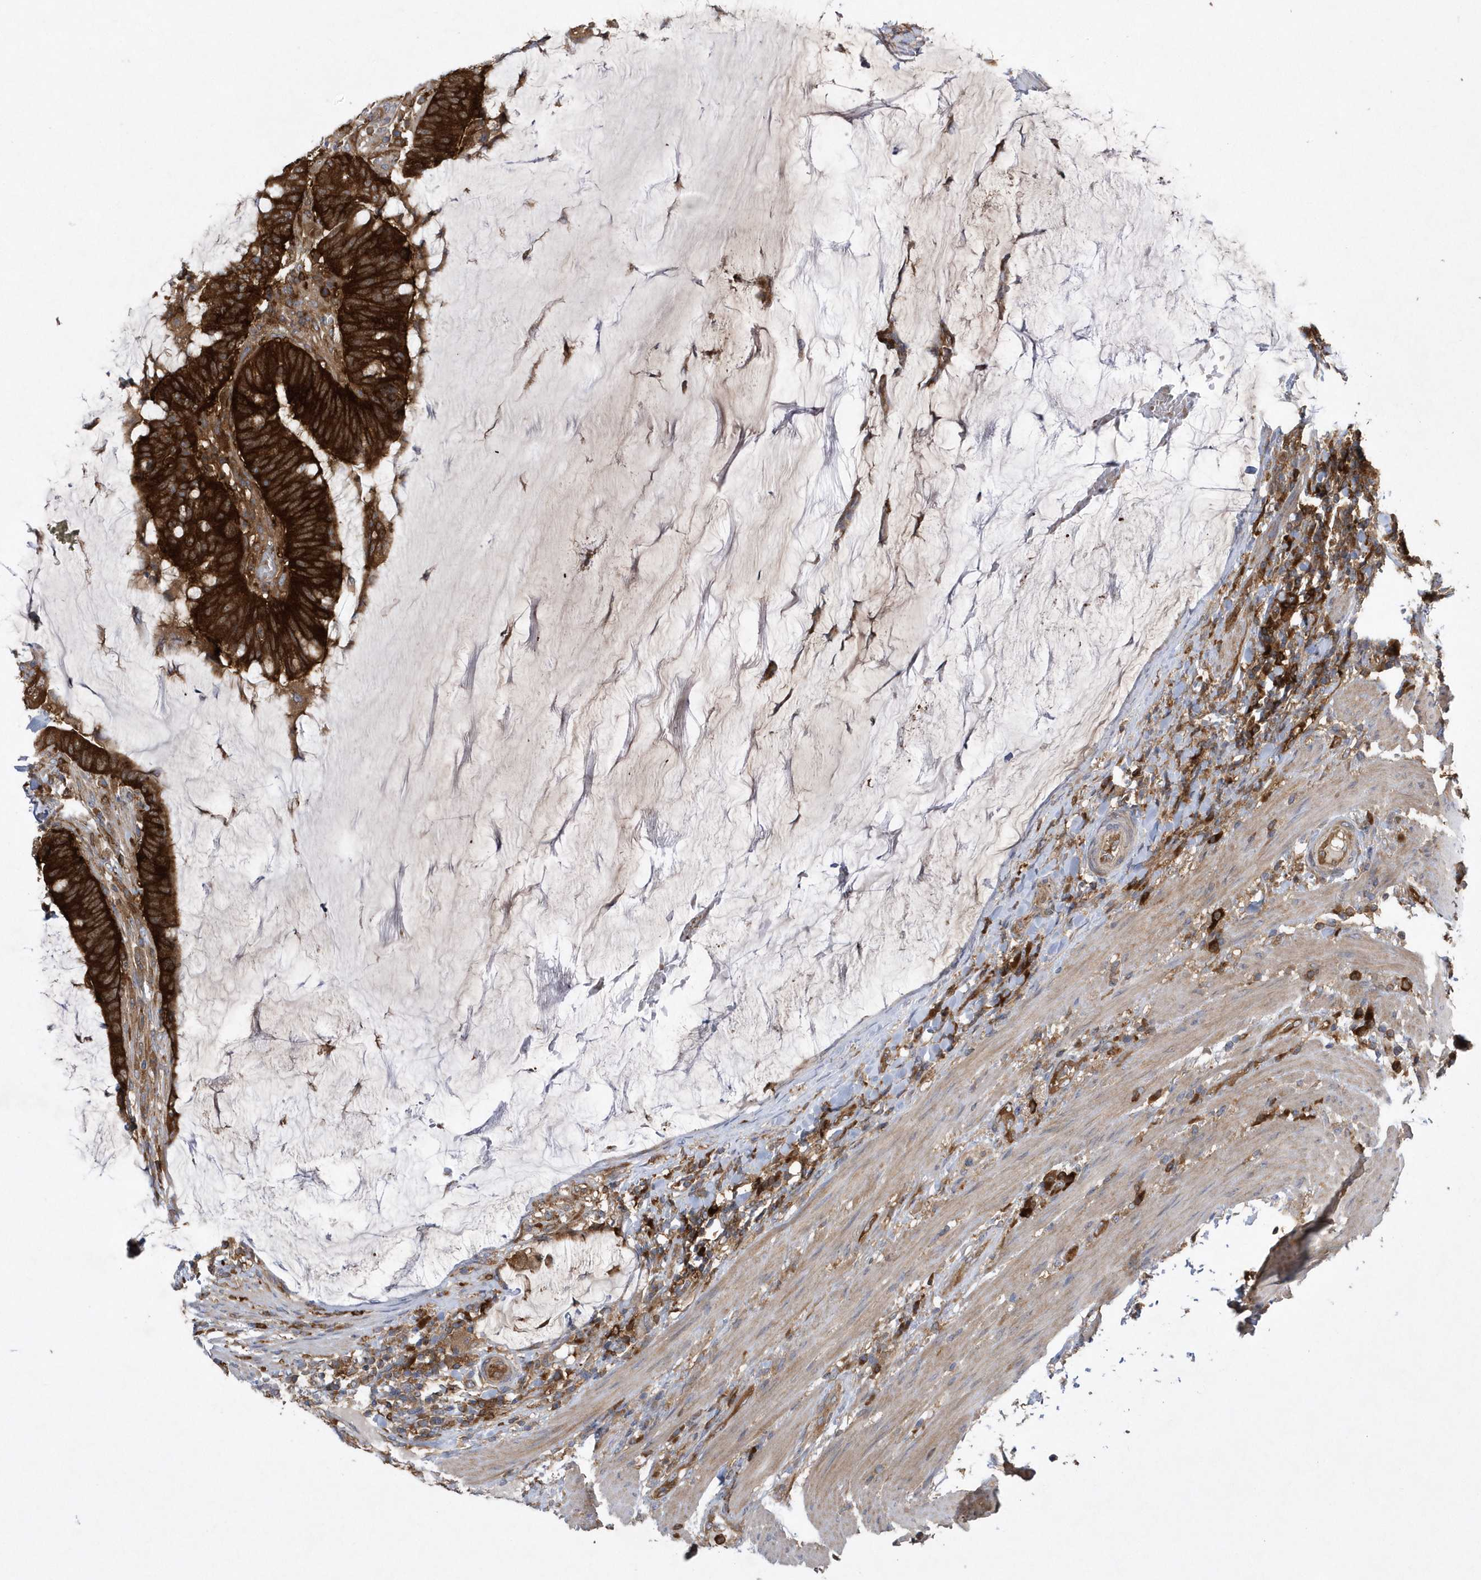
{"staining": {"intensity": "strong", "quantity": ">75%", "location": "cytoplasmic/membranous"}, "tissue": "colorectal cancer", "cell_type": "Tumor cells", "image_type": "cancer", "snomed": [{"axis": "morphology", "description": "Adenocarcinoma, NOS"}, {"axis": "topography", "description": "Colon"}], "caption": "Immunohistochemical staining of colorectal cancer (adenocarcinoma) shows high levels of strong cytoplasmic/membranous staining in about >75% of tumor cells.", "gene": "PAICS", "patient": {"sex": "female", "age": 66}}